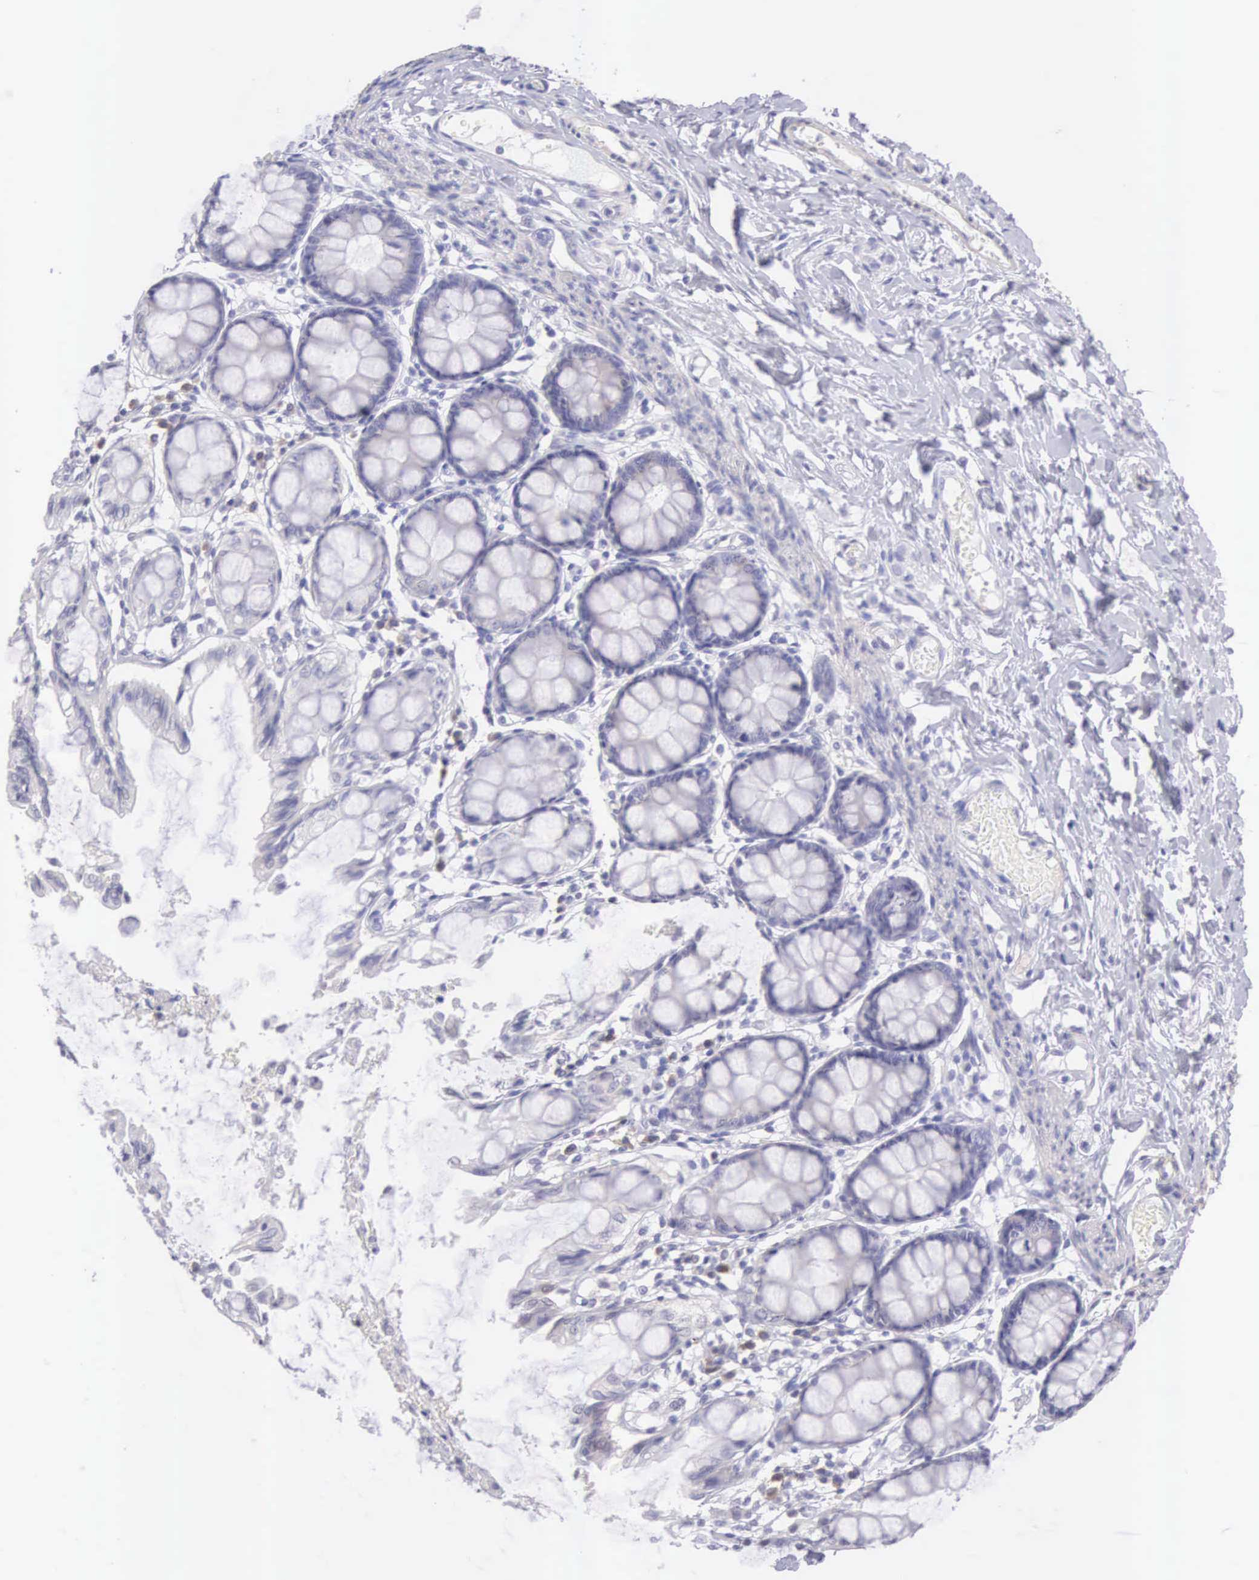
{"staining": {"intensity": "negative", "quantity": "none", "location": "none"}, "tissue": "colon", "cell_type": "Endothelial cells", "image_type": "normal", "snomed": [{"axis": "morphology", "description": "Normal tissue, NOS"}, {"axis": "topography", "description": "Colon"}], "caption": "Colon stained for a protein using IHC displays no positivity endothelial cells.", "gene": "ARFGAP3", "patient": {"sex": "male", "age": 54}}